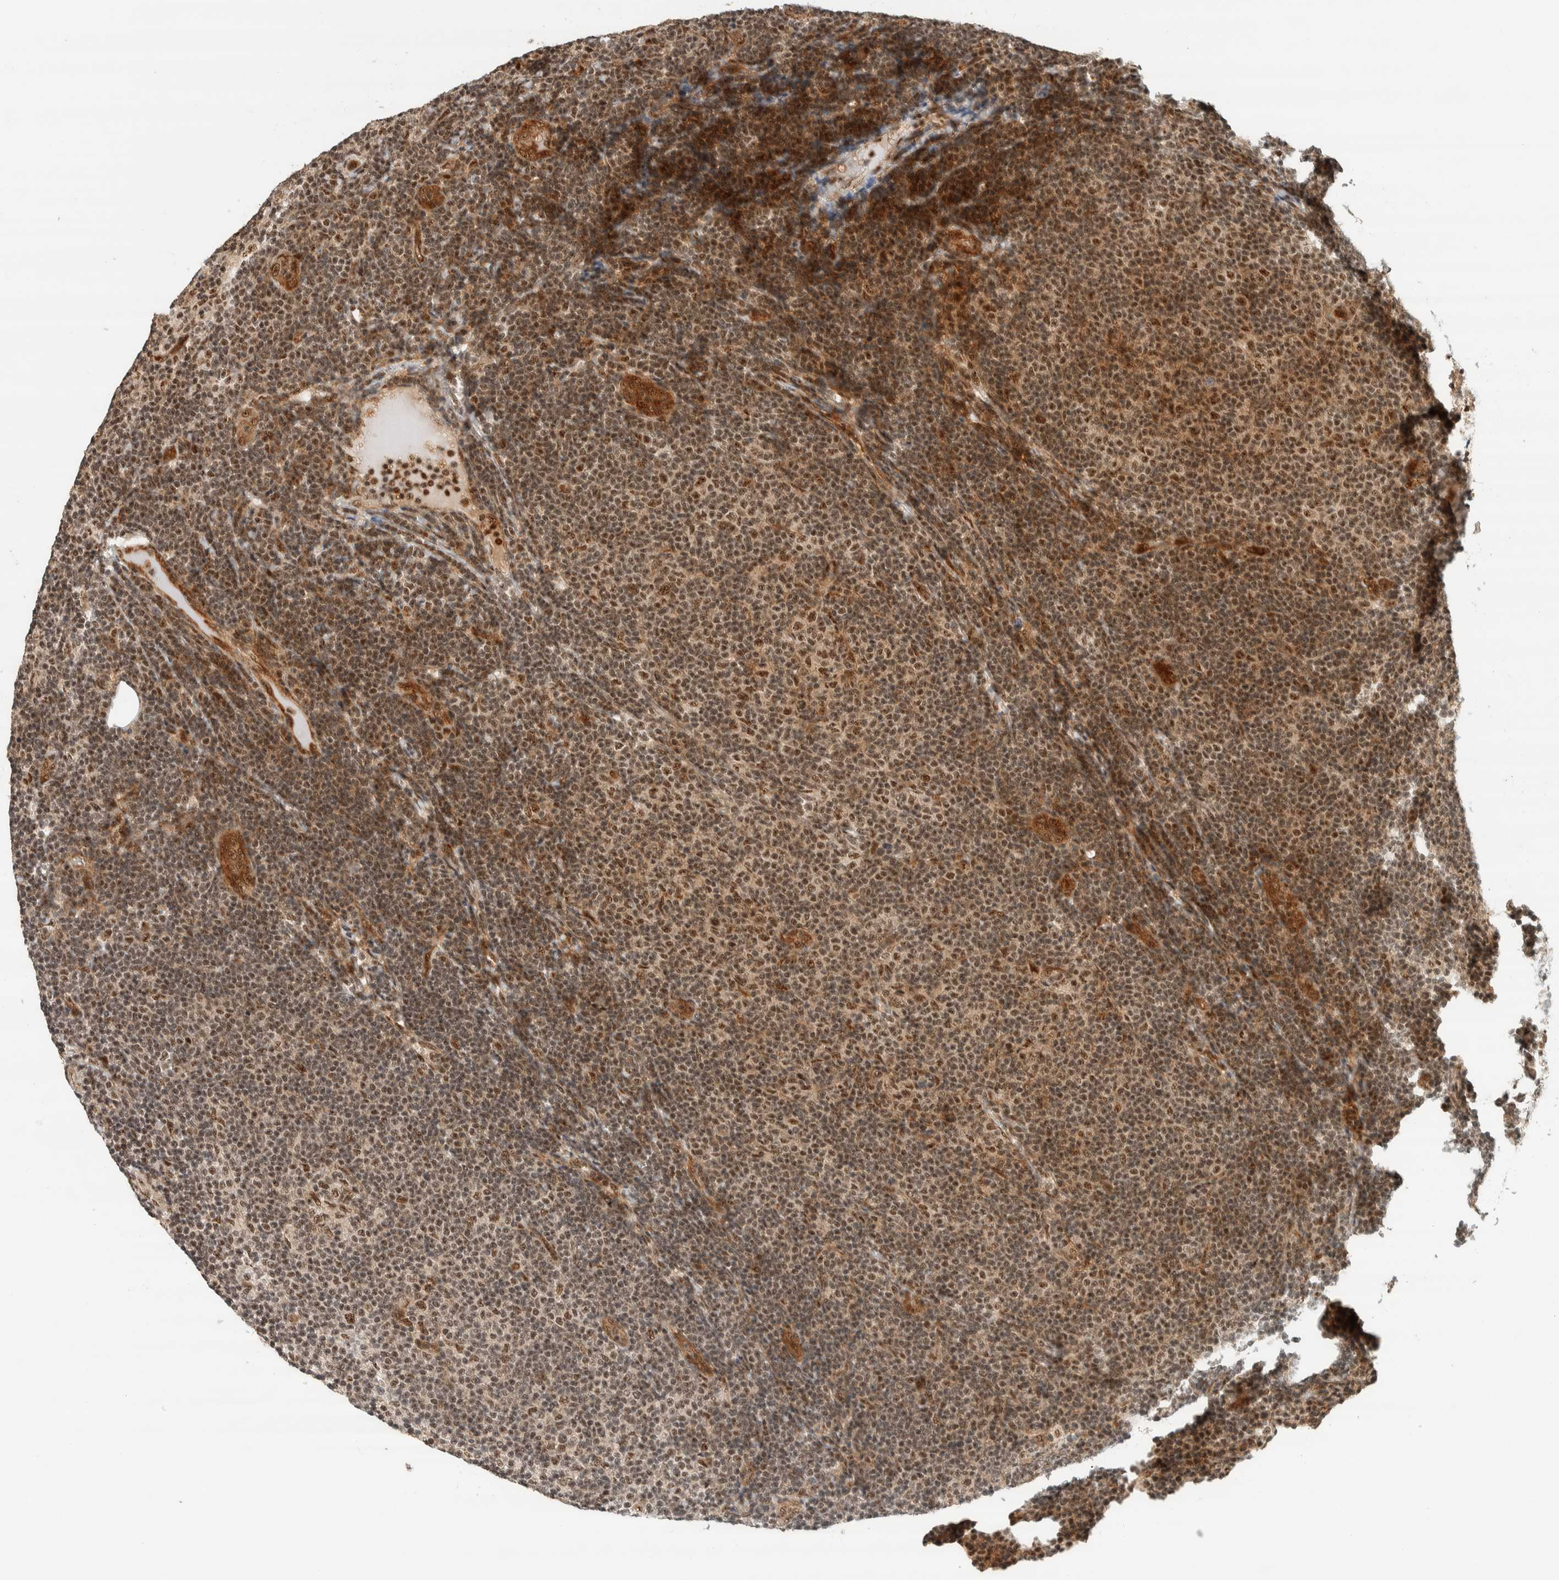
{"staining": {"intensity": "moderate", "quantity": ">75%", "location": "nuclear"}, "tissue": "lymphoma", "cell_type": "Tumor cells", "image_type": "cancer", "snomed": [{"axis": "morphology", "description": "Malignant lymphoma, non-Hodgkin's type, Low grade"}, {"axis": "topography", "description": "Lymph node"}], "caption": "Immunohistochemical staining of lymphoma displays medium levels of moderate nuclear protein expression in about >75% of tumor cells.", "gene": "SIK1", "patient": {"sex": "male", "age": 83}}